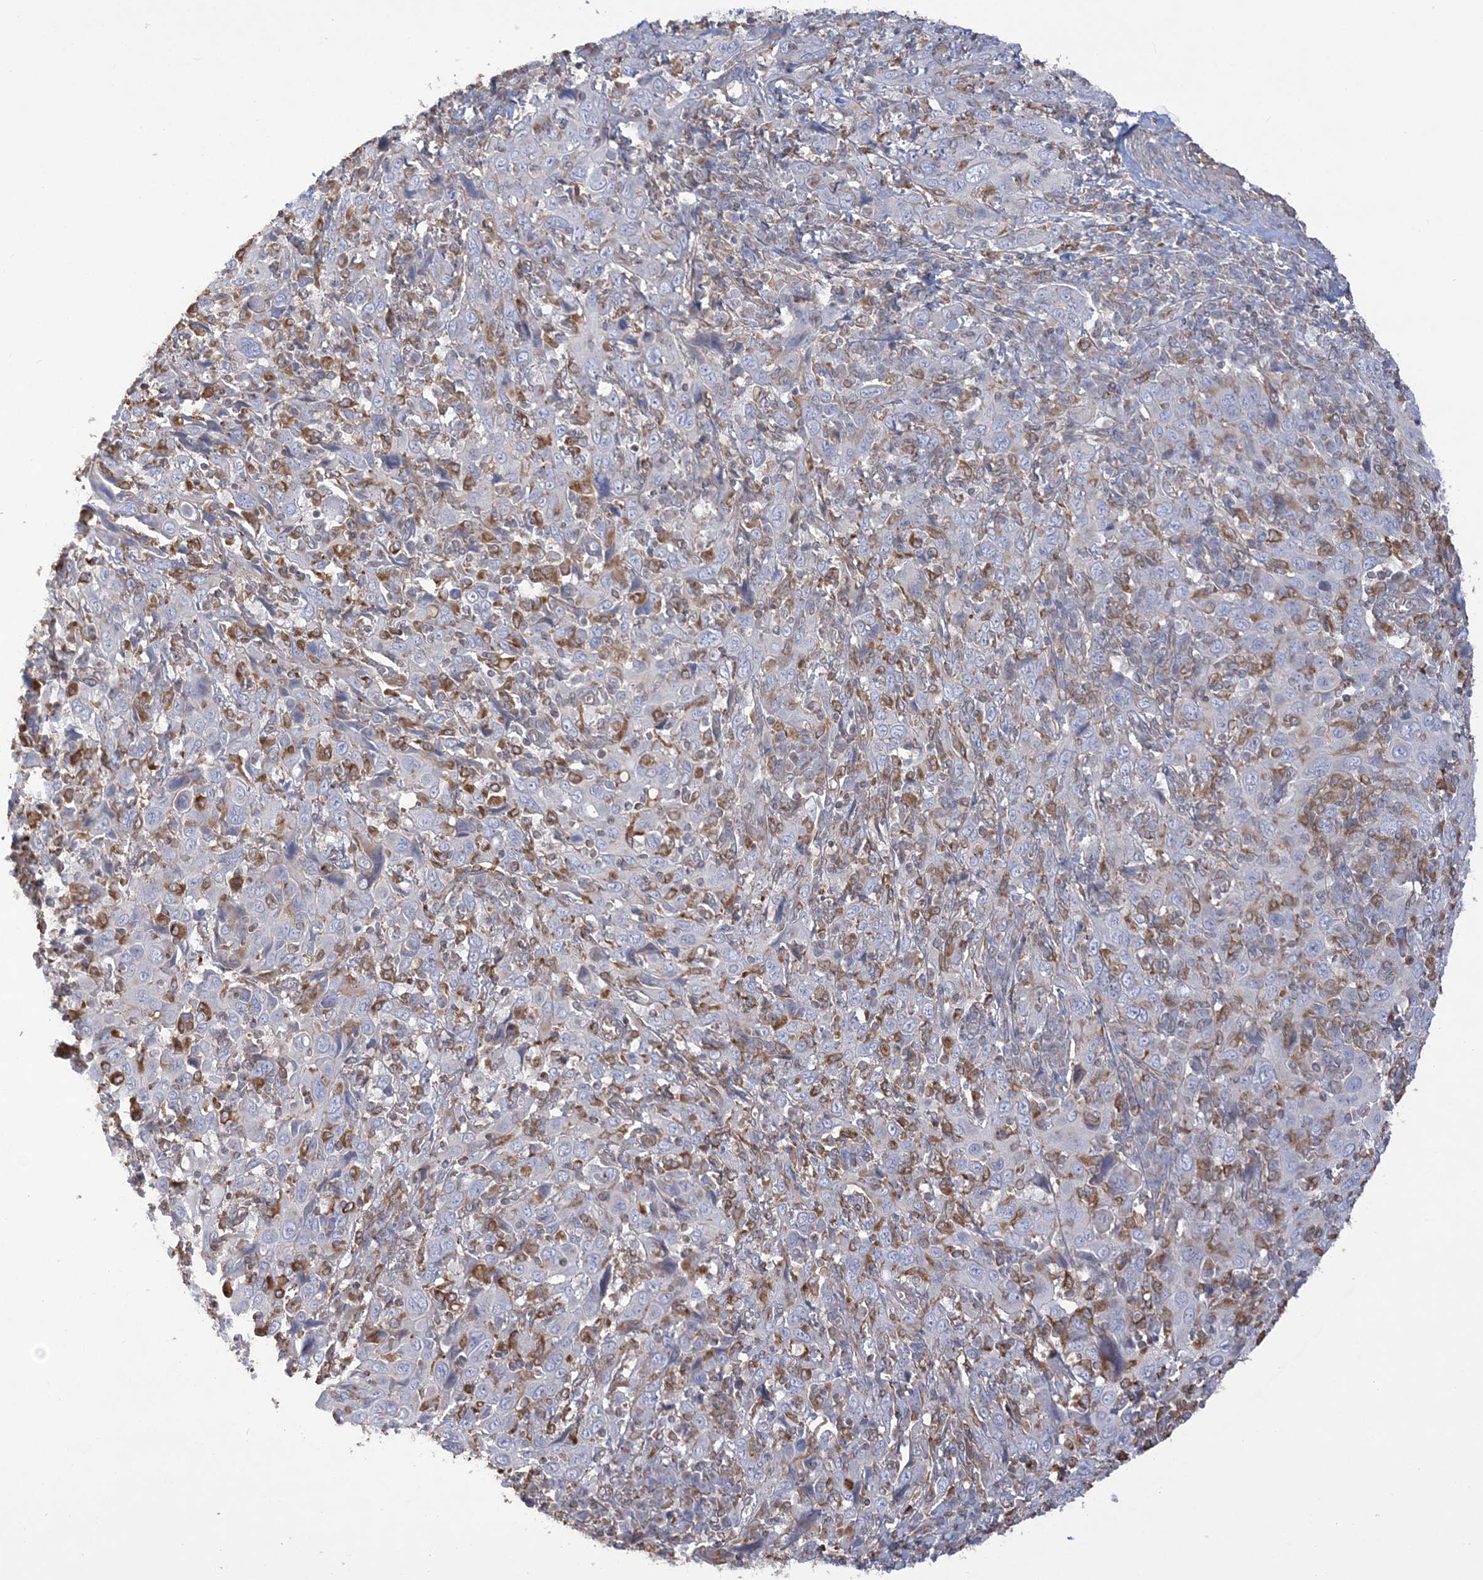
{"staining": {"intensity": "negative", "quantity": "none", "location": "none"}, "tissue": "cervical cancer", "cell_type": "Tumor cells", "image_type": "cancer", "snomed": [{"axis": "morphology", "description": "Squamous cell carcinoma, NOS"}, {"axis": "topography", "description": "Cervix"}], "caption": "DAB immunohistochemical staining of human cervical cancer (squamous cell carcinoma) reveals no significant positivity in tumor cells.", "gene": "ZNF821", "patient": {"sex": "female", "age": 46}}